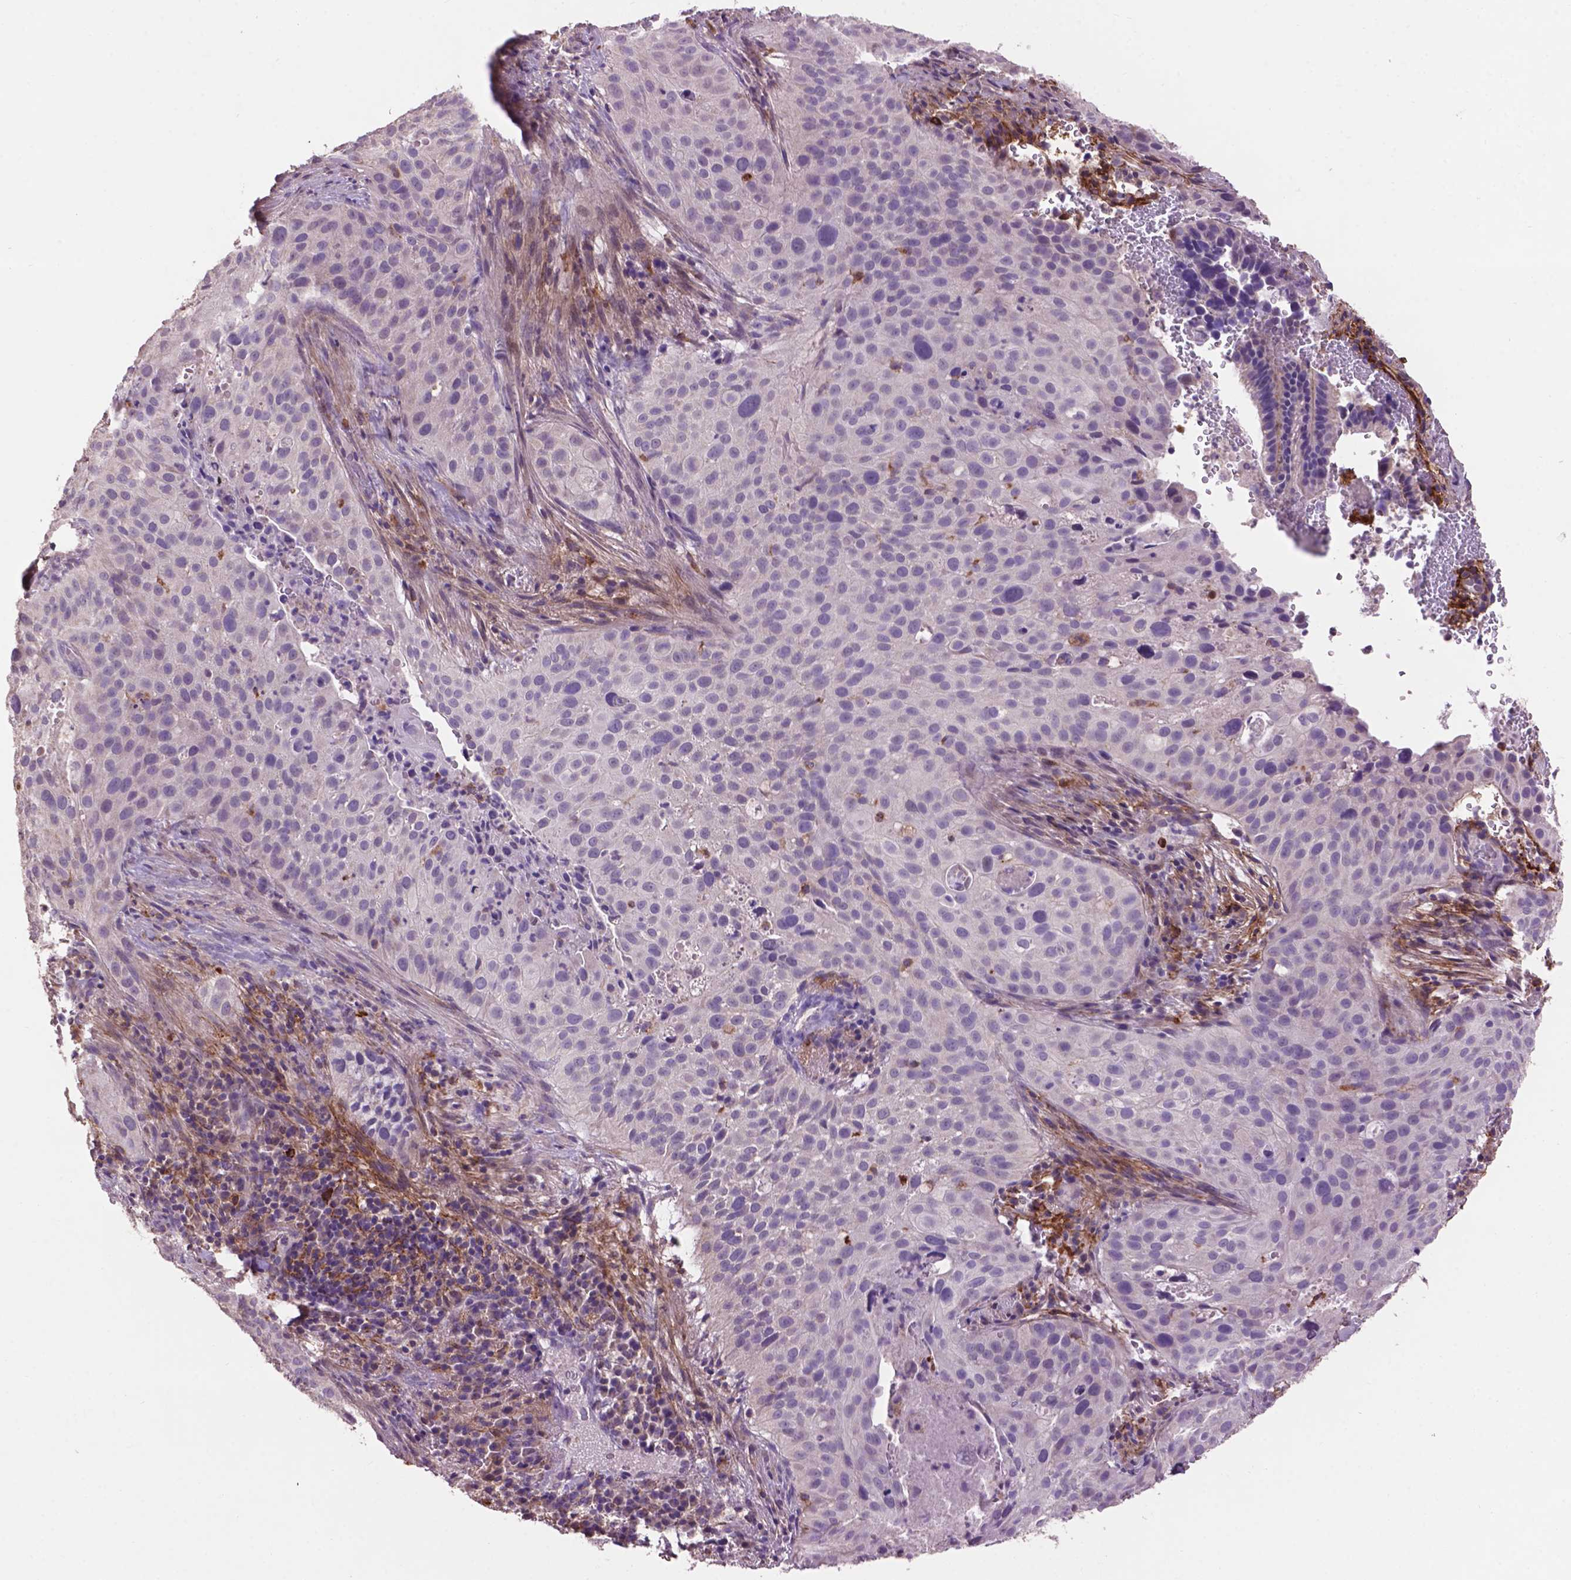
{"staining": {"intensity": "negative", "quantity": "none", "location": "none"}, "tissue": "cervical cancer", "cell_type": "Tumor cells", "image_type": "cancer", "snomed": [{"axis": "morphology", "description": "Squamous cell carcinoma, NOS"}, {"axis": "topography", "description": "Cervix"}], "caption": "Immunohistochemistry (IHC) micrograph of neoplastic tissue: cervical cancer (squamous cell carcinoma) stained with DAB reveals no significant protein positivity in tumor cells. Brightfield microscopy of immunohistochemistry (IHC) stained with DAB (brown) and hematoxylin (blue), captured at high magnification.", "gene": "LRRC3C", "patient": {"sex": "female", "age": 38}}